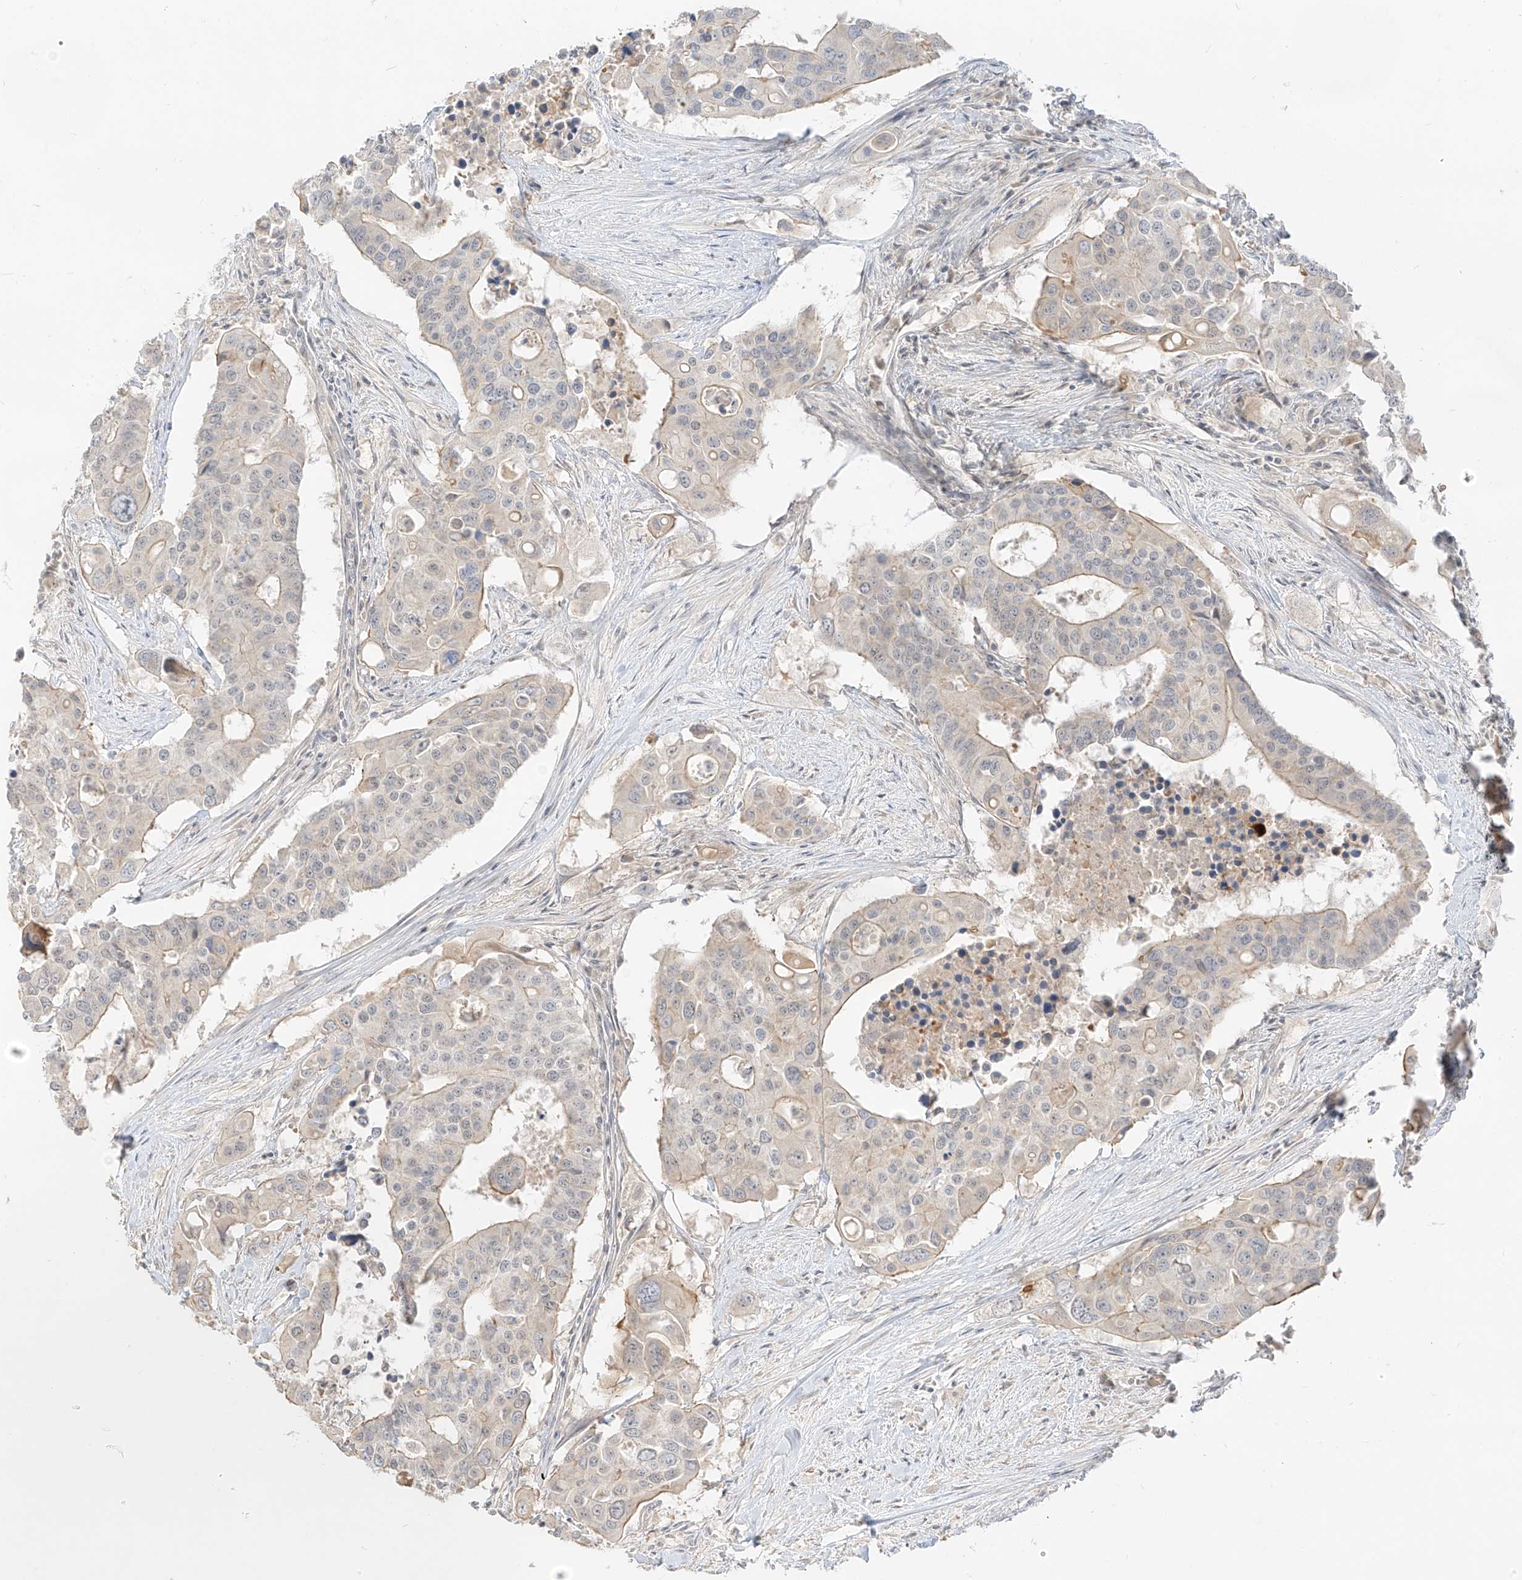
{"staining": {"intensity": "weak", "quantity": "<25%", "location": "cytoplasmic/membranous"}, "tissue": "colorectal cancer", "cell_type": "Tumor cells", "image_type": "cancer", "snomed": [{"axis": "morphology", "description": "Adenocarcinoma, NOS"}, {"axis": "topography", "description": "Colon"}], "caption": "This is an immunohistochemistry (IHC) image of adenocarcinoma (colorectal). There is no expression in tumor cells.", "gene": "LIPT1", "patient": {"sex": "male", "age": 77}}